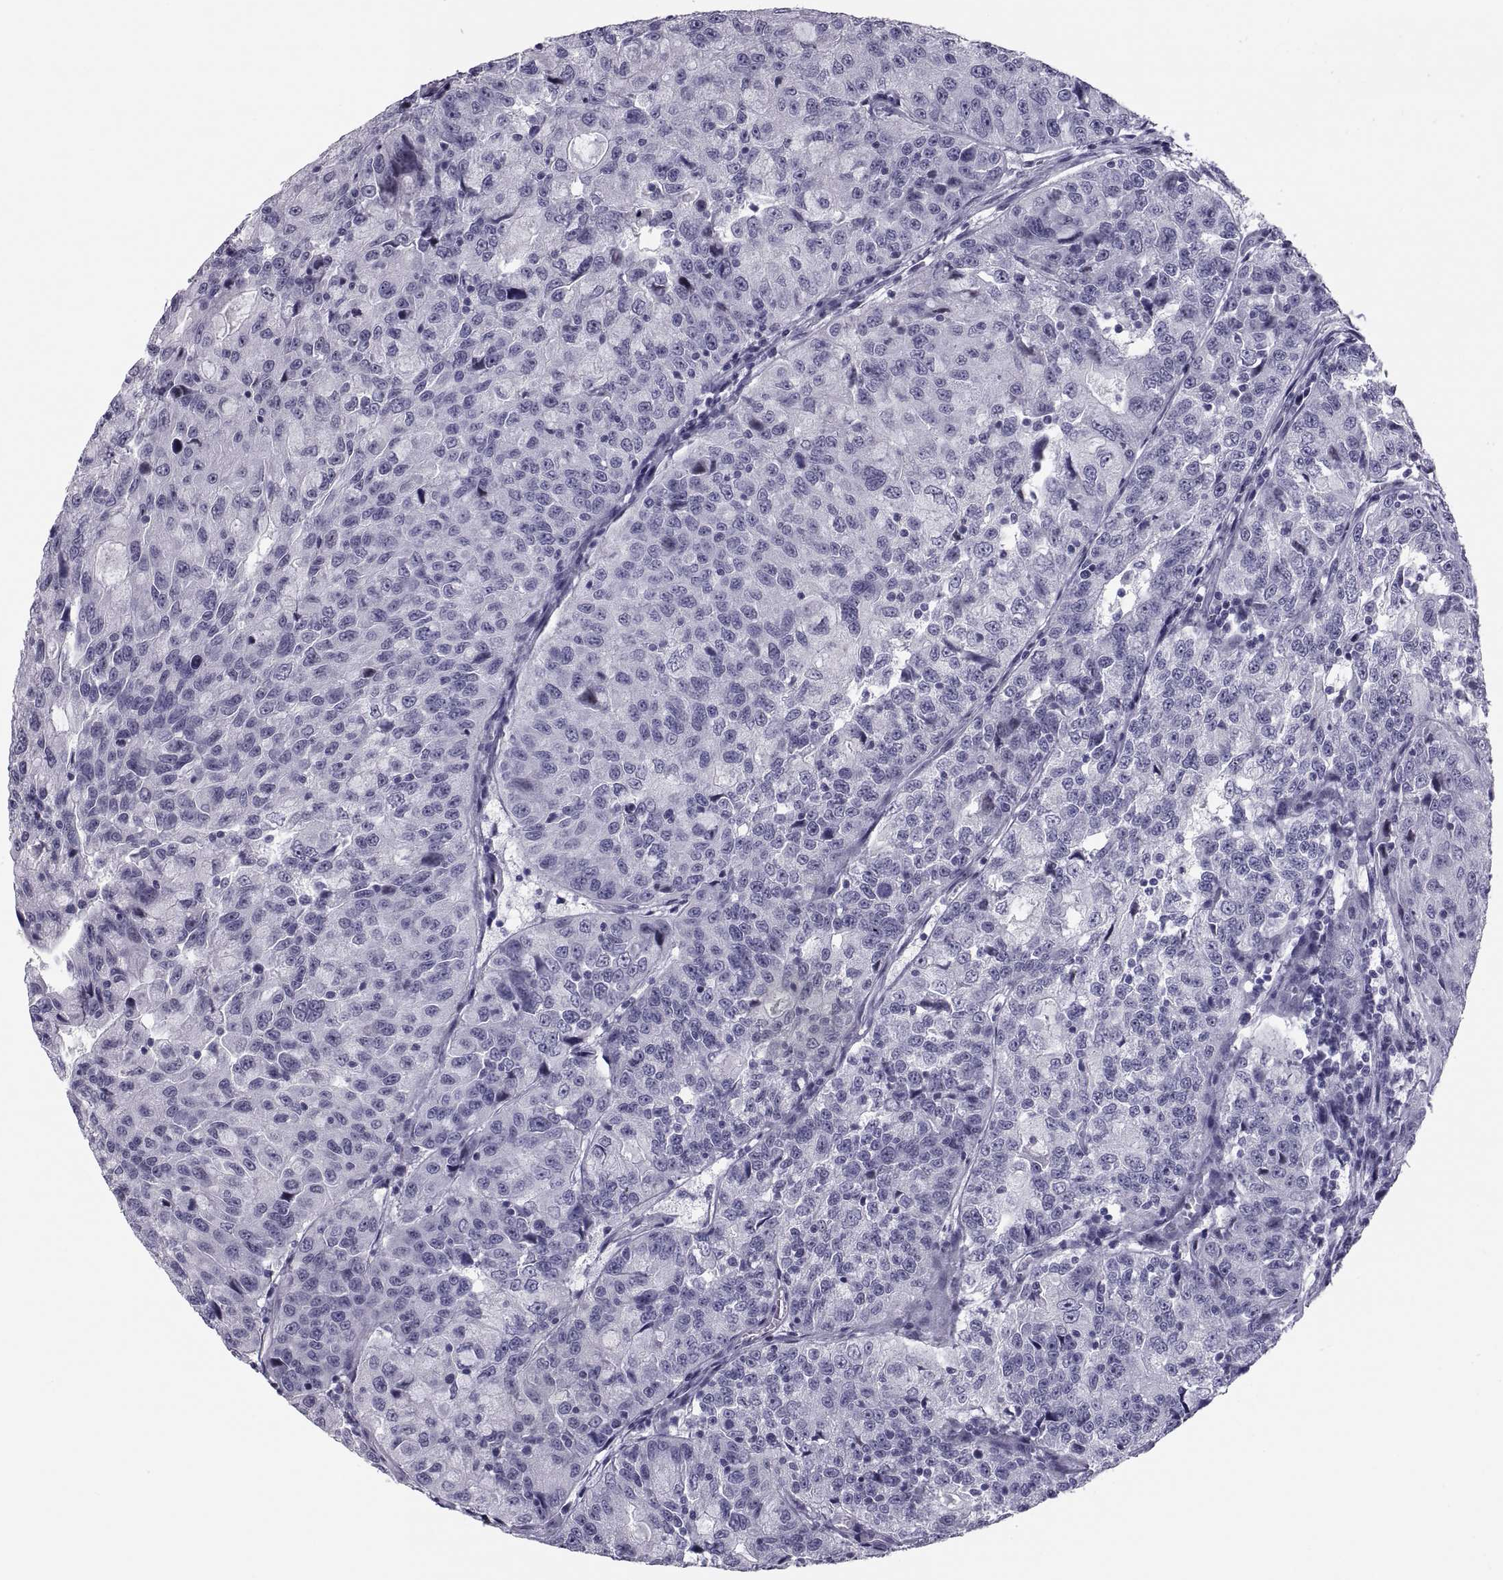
{"staining": {"intensity": "negative", "quantity": "none", "location": "none"}, "tissue": "urothelial cancer", "cell_type": "Tumor cells", "image_type": "cancer", "snomed": [{"axis": "morphology", "description": "Urothelial carcinoma, NOS"}, {"axis": "morphology", "description": "Urothelial carcinoma, High grade"}, {"axis": "topography", "description": "Urinary bladder"}], "caption": "IHC of high-grade urothelial carcinoma demonstrates no expression in tumor cells.", "gene": "CRISP1", "patient": {"sex": "female", "age": 73}}